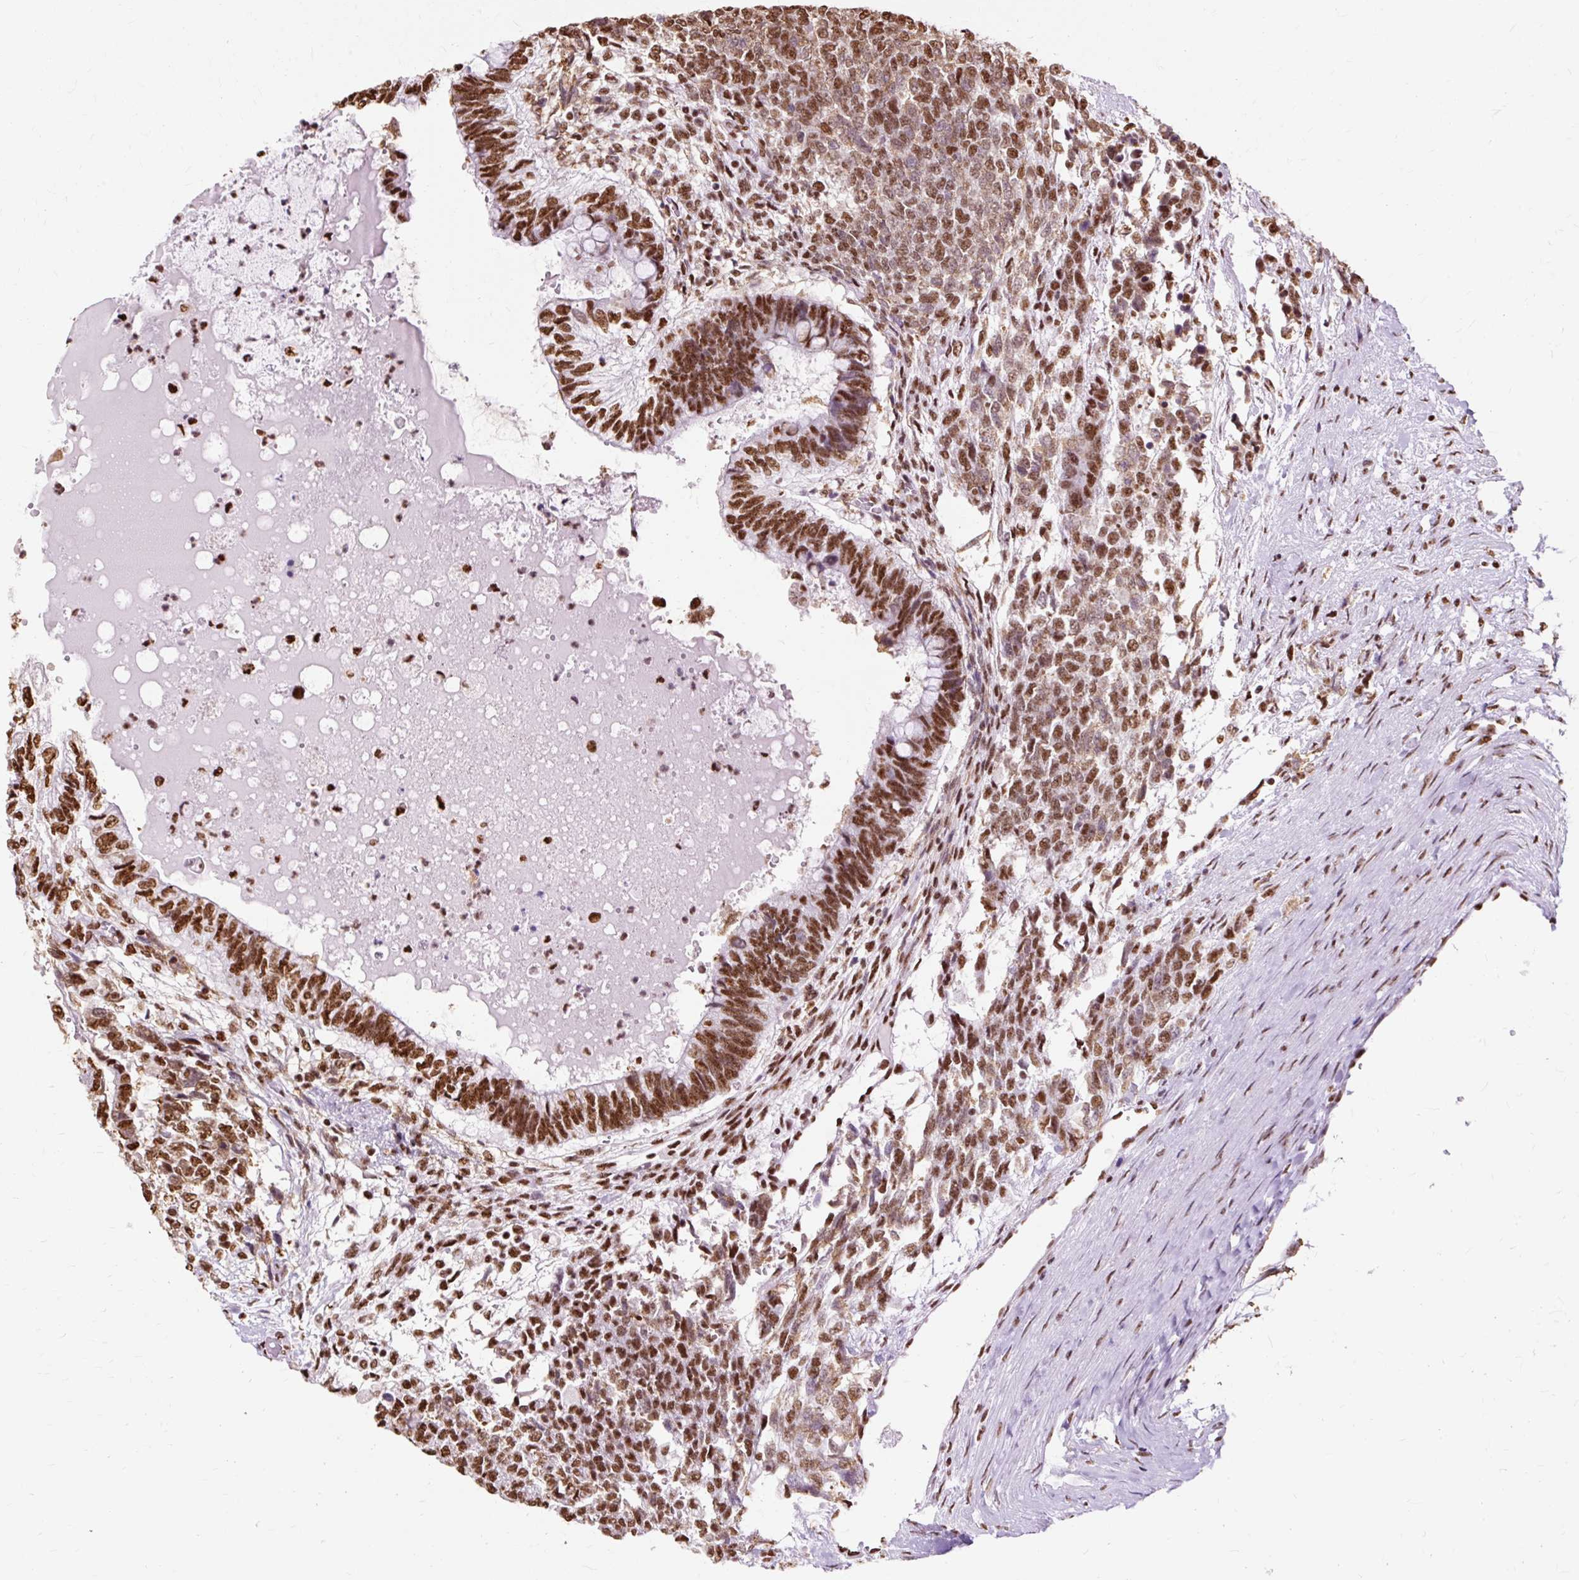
{"staining": {"intensity": "strong", "quantity": ">75%", "location": "nuclear"}, "tissue": "testis cancer", "cell_type": "Tumor cells", "image_type": "cancer", "snomed": [{"axis": "morphology", "description": "Carcinoma, Embryonal, NOS"}, {"axis": "topography", "description": "Testis"}], "caption": "IHC (DAB (3,3'-diaminobenzidine)) staining of testis cancer demonstrates strong nuclear protein expression in about >75% of tumor cells. The protein is stained brown, and the nuclei are stained in blue (DAB IHC with brightfield microscopy, high magnification).", "gene": "XRCC6", "patient": {"sex": "male", "age": 23}}